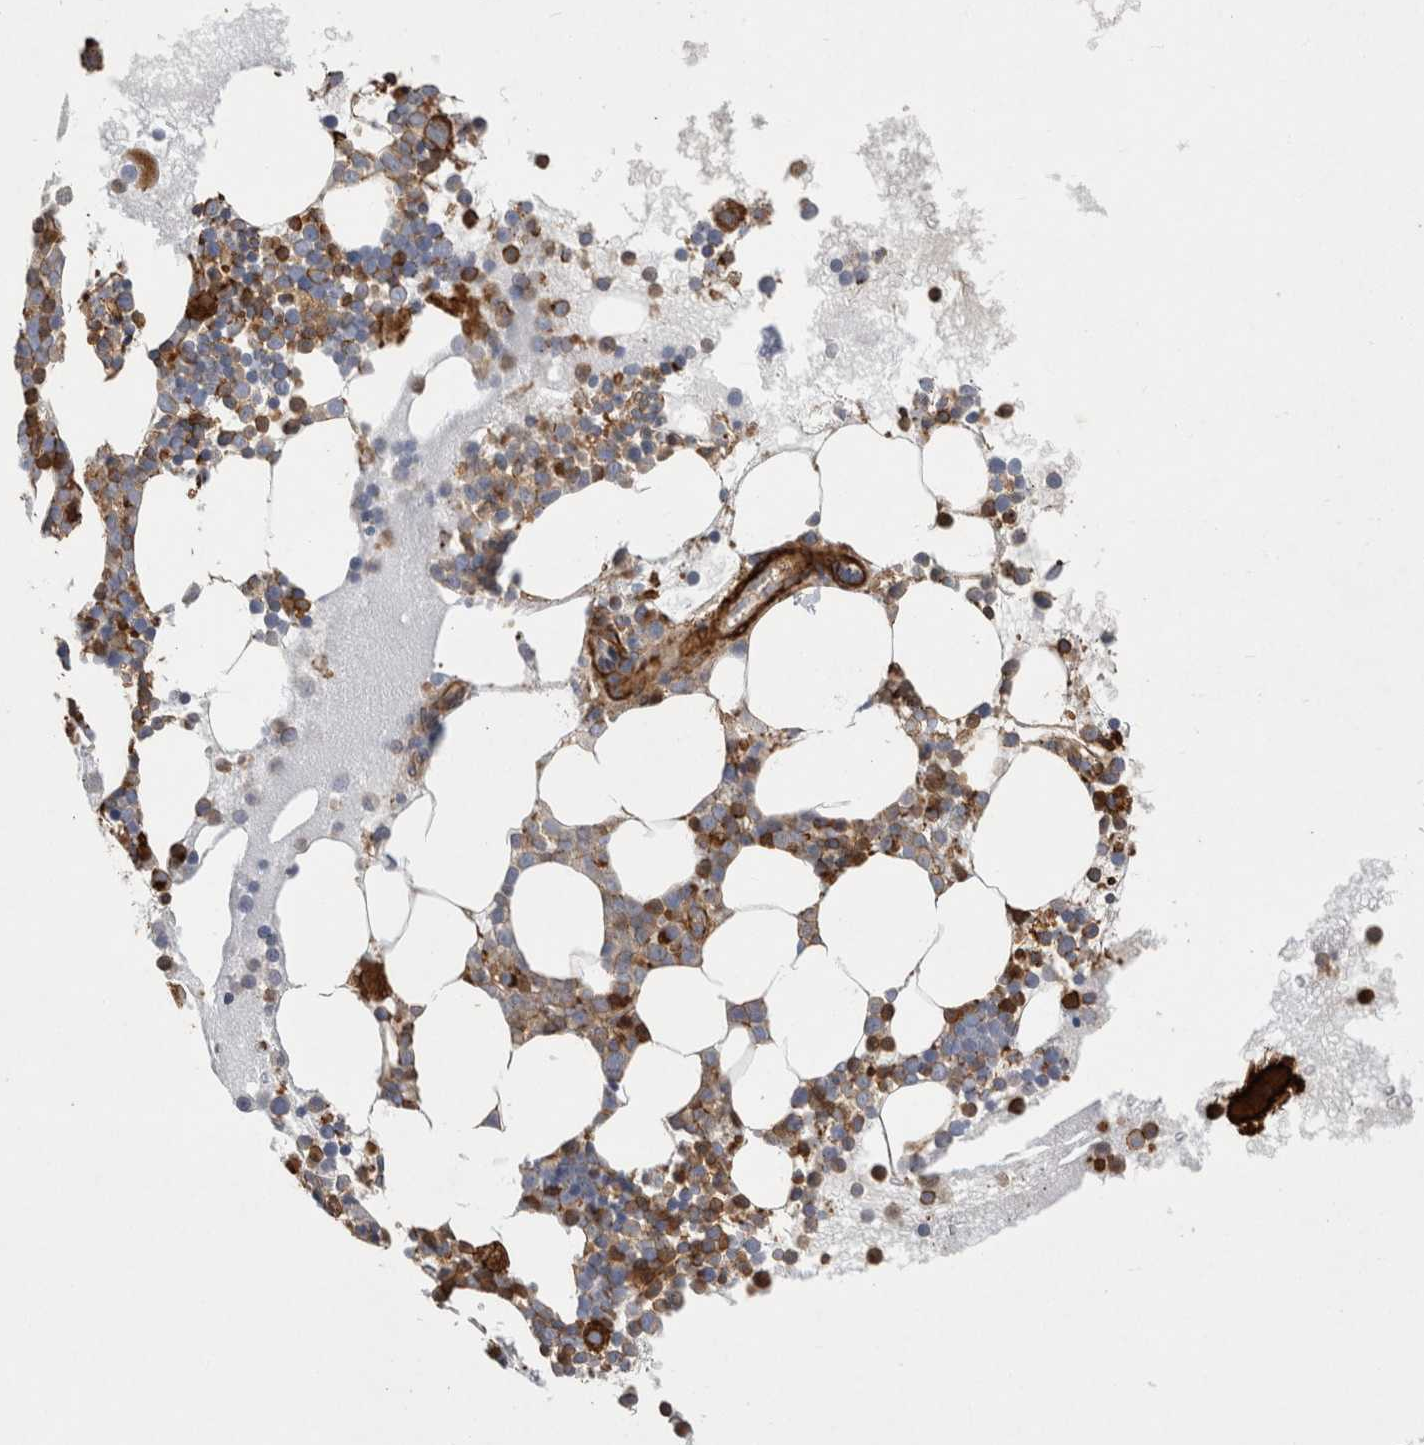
{"staining": {"intensity": "strong", "quantity": "25%-75%", "location": "cytoplasmic/membranous"}, "tissue": "bone marrow", "cell_type": "Hematopoietic cells", "image_type": "normal", "snomed": [{"axis": "morphology", "description": "Normal tissue, NOS"}, {"axis": "morphology", "description": "Inflammation, NOS"}, {"axis": "topography", "description": "Bone marrow"}], "caption": "Brown immunohistochemical staining in unremarkable bone marrow shows strong cytoplasmic/membranous expression in about 25%-75% of hematopoietic cells.", "gene": "GPER1", "patient": {"sex": "female", "age": 45}}